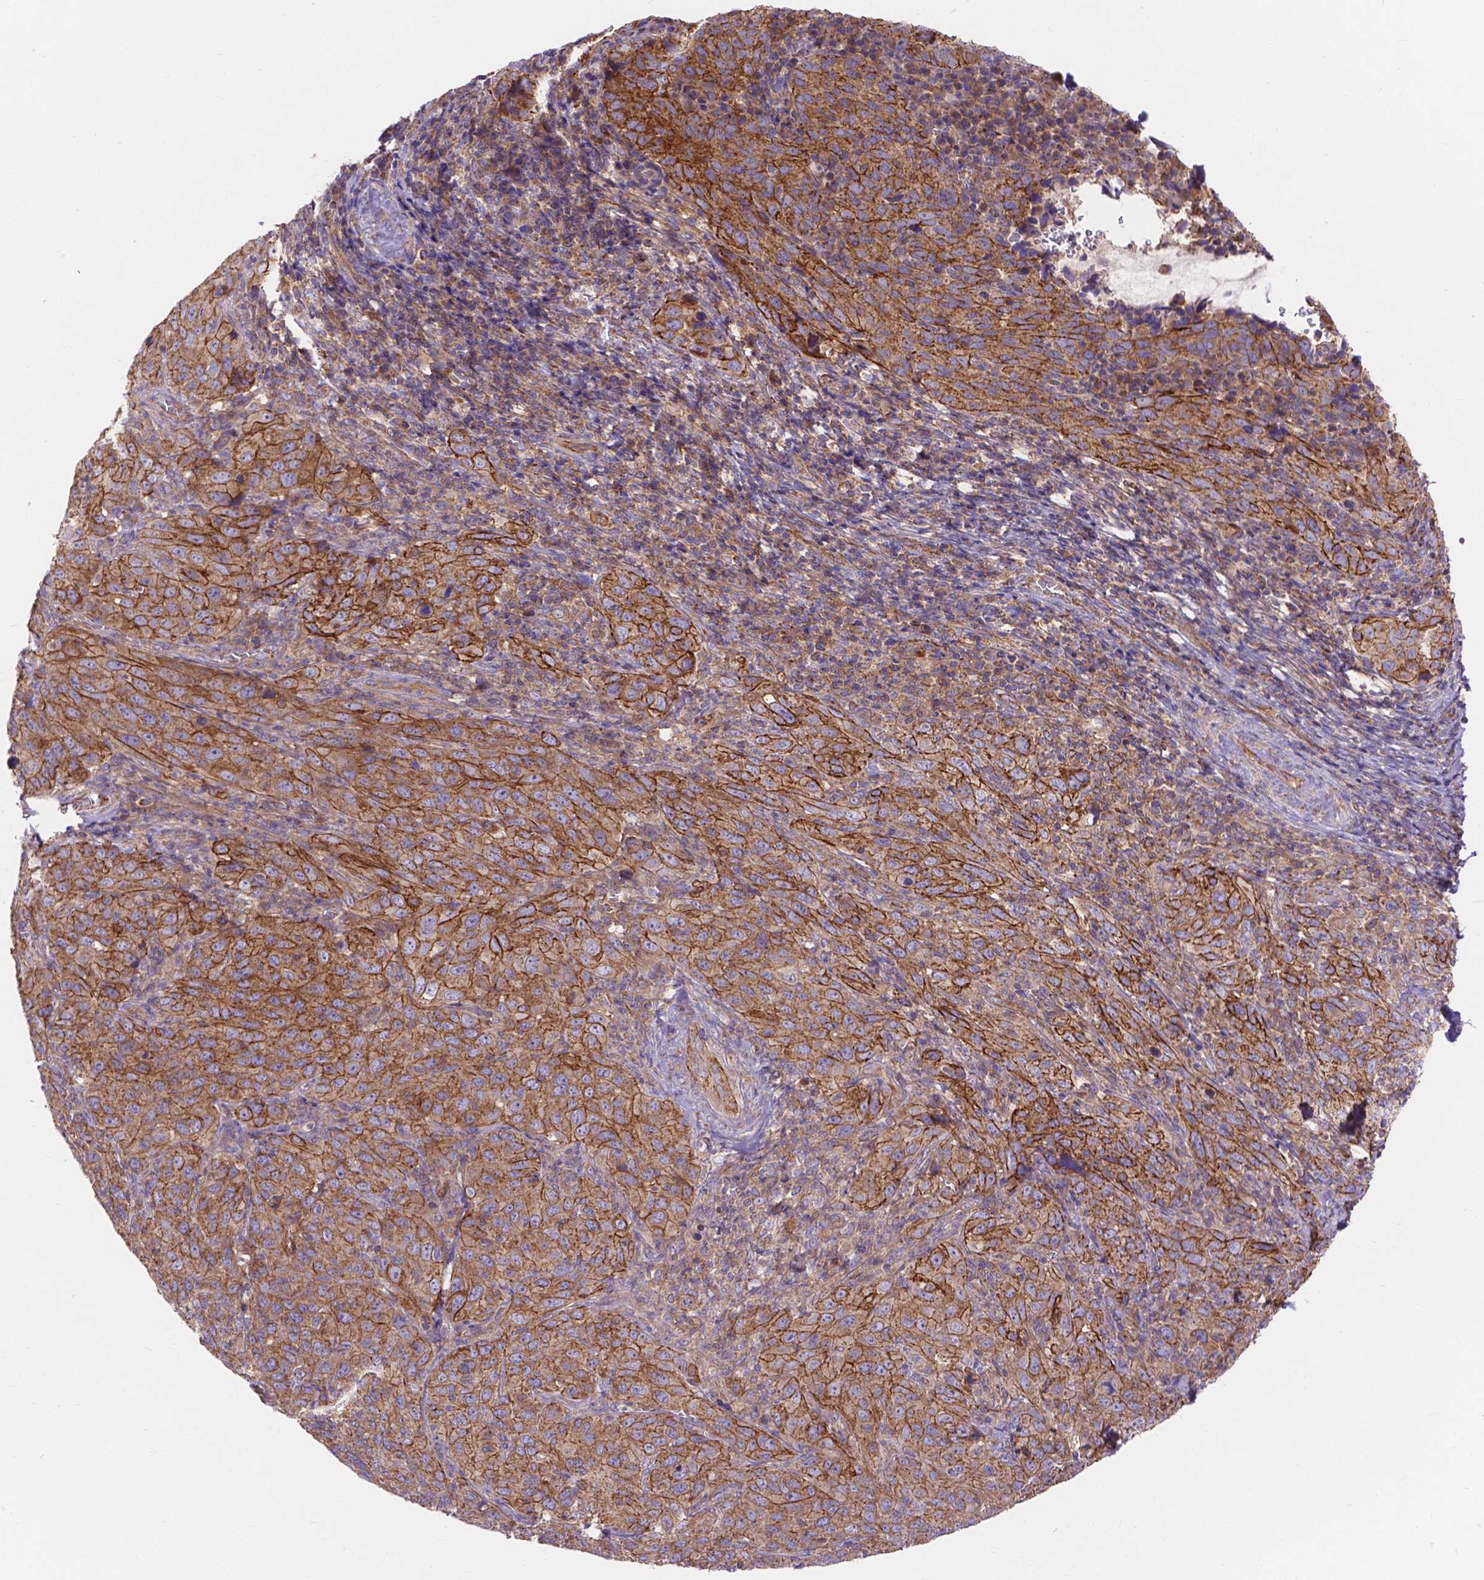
{"staining": {"intensity": "moderate", "quantity": ">75%", "location": "cytoplasmic/membranous"}, "tissue": "cervical cancer", "cell_type": "Tumor cells", "image_type": "cancer", "snomed": [{"axis": "morphology", "description": "Normal tissue, NOS"}, {"axis": "morphology", "description": "Squamous cell carcinoma, NOS"}, {"axis": "topography", "description": "Cervix"}], "caption": "DAB (3,3'-diaminobenzidine) immunohistochemical staining of human squamous cell carcinoma (cervical) exhibits moderate cytoplasmic/membranous protein expression in approximately >75% of tumor cells.", "gene": "AK3", "patient": {"sex": "female", "age": 51}}